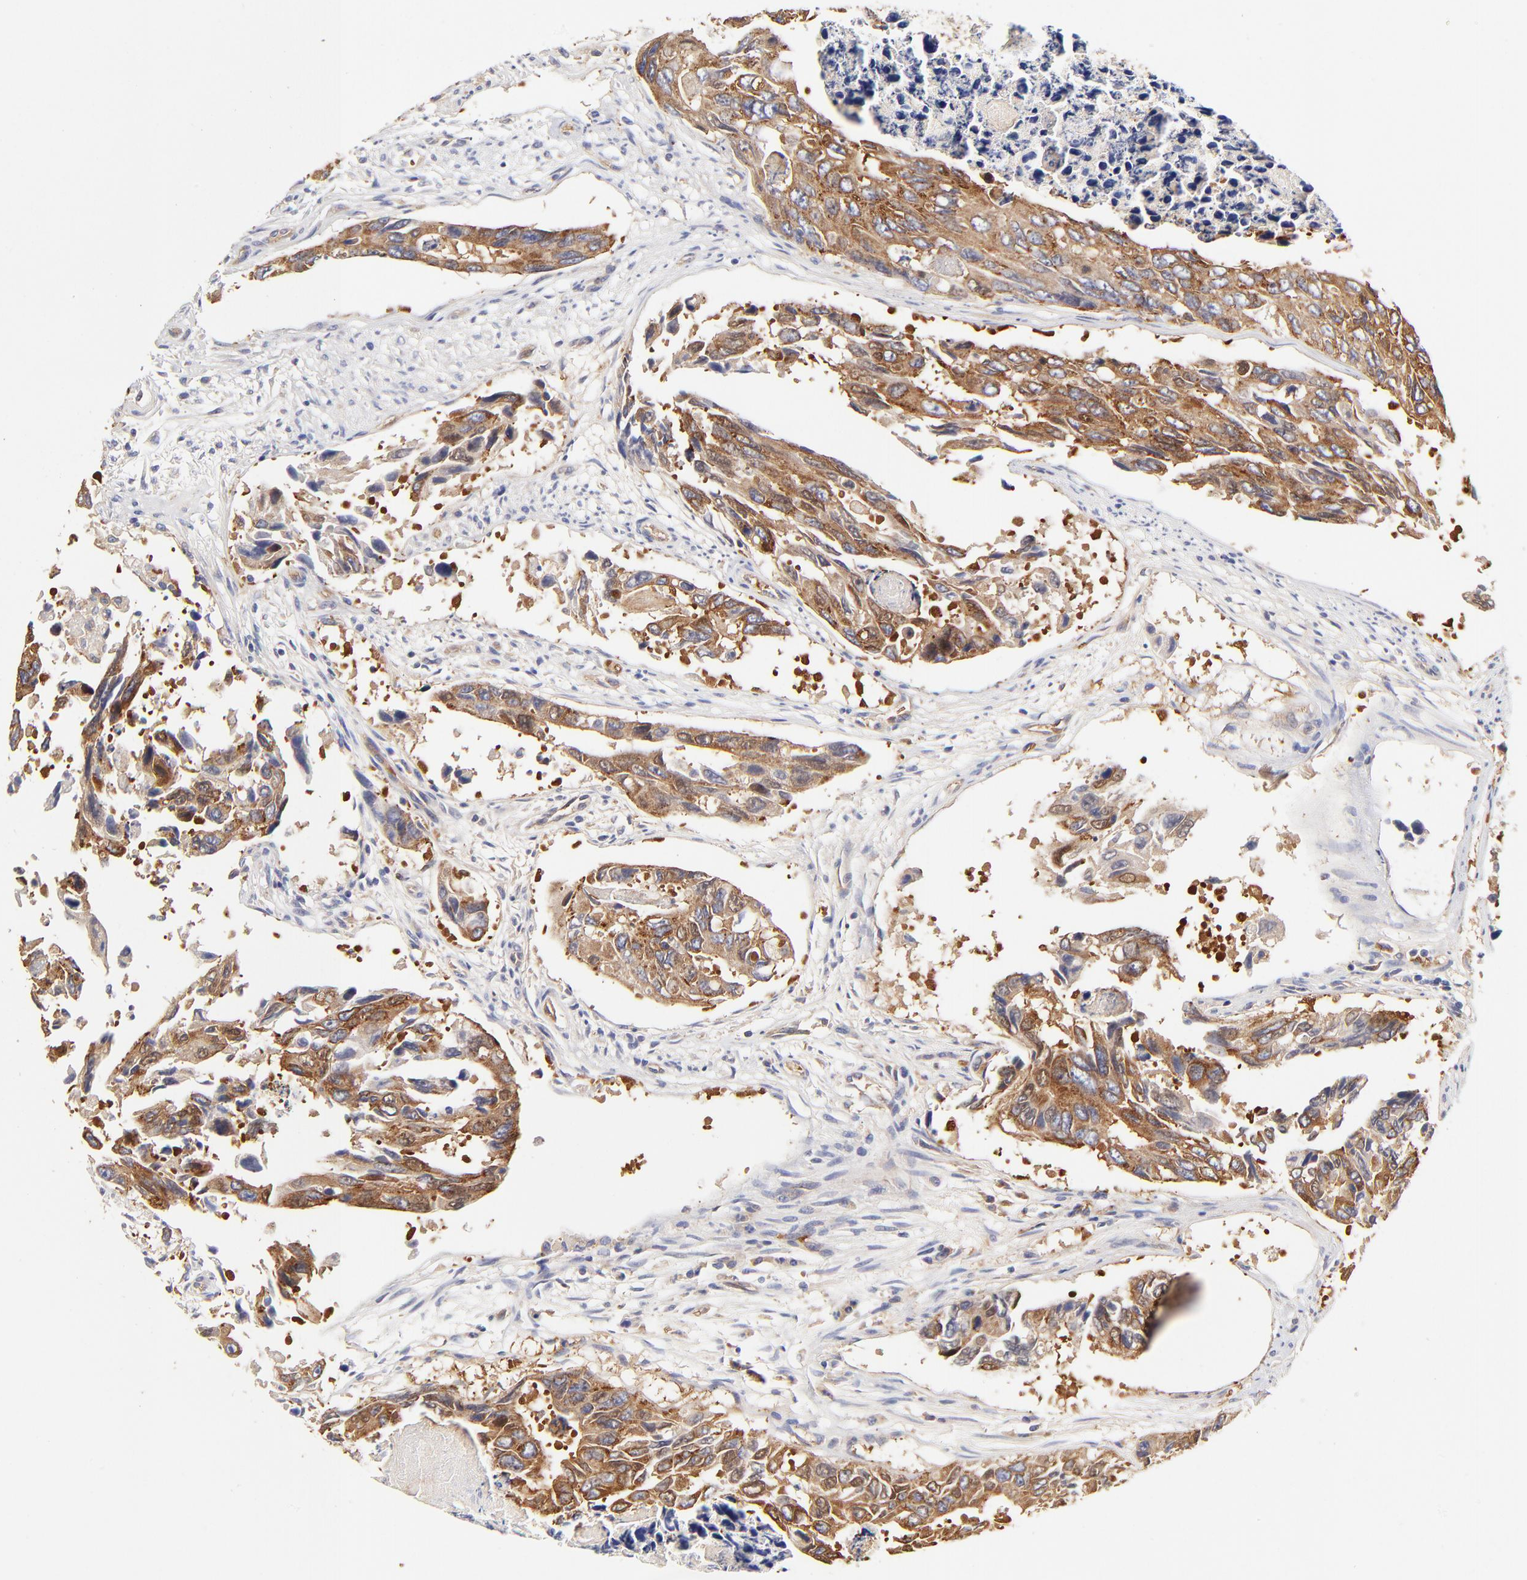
{"staining": {"intensity": "moderate", "quantity": ">75%", "location": "cytoplasmic/membranous"}, "tissue": "colorectal cancer", "cell_type": "Tumor cells", "image_type": "cancer", "snomed": [{"axis": "morphology", "description": "Adenocarcinoma, NOS"}, {"axis": "topography", "description": "Colon"}], "caption": "Tumor cells show medium levels of moderate cytoplasmic/membranous positivity in about >75% of cells in colorectal cancer (adenocarcinoma). (IHC, brightfield microscopy, high magnification).", "gene": "CD2AP", "patient": {"sex": "female", "age": 86}}